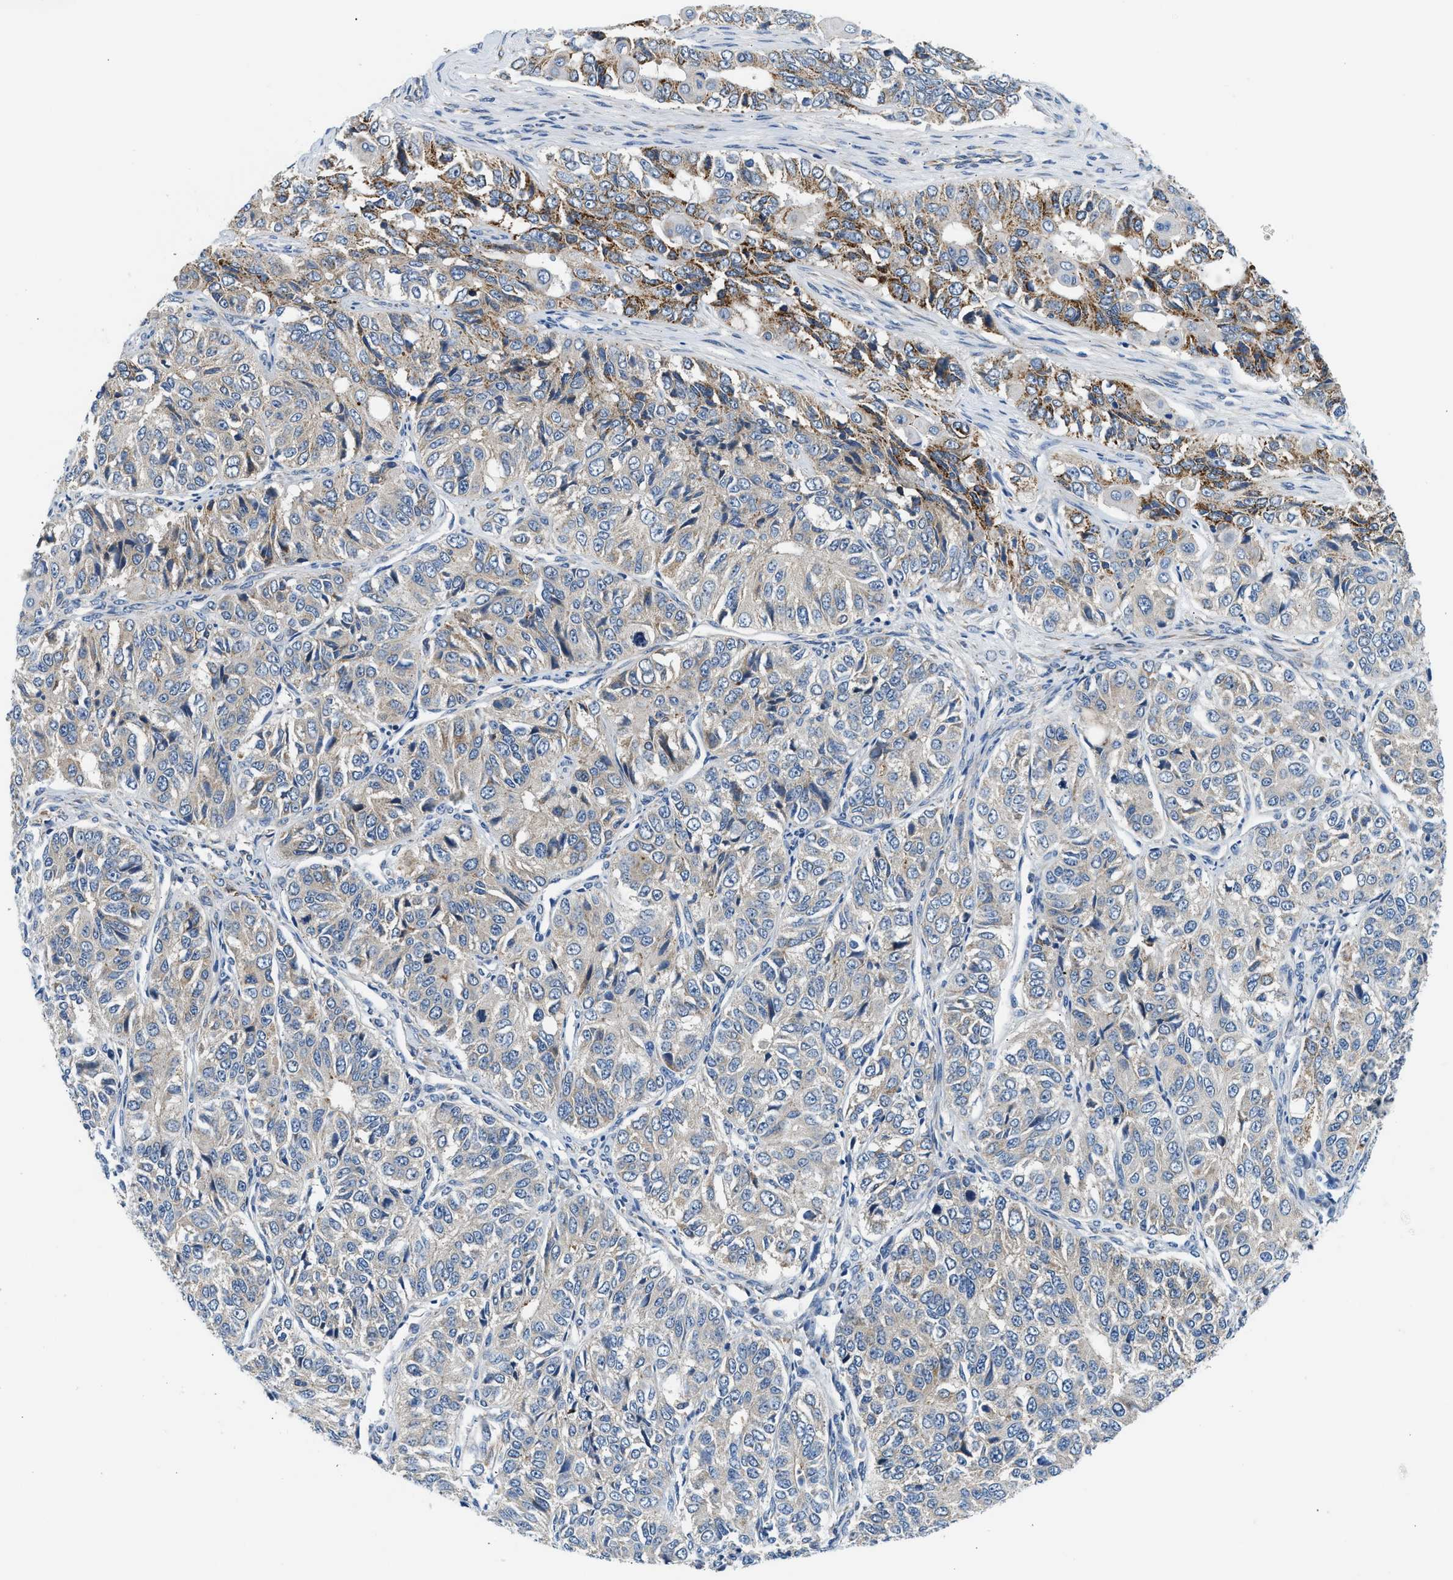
{"staining": {"intensity": "moderate", "quantity": "25%-75%", "location": "cytoplasmic/membranous"}, "tissue": "ovarian cancer", "cell_type": "Tumor cells", "image_type": "cancer", "snomed": [{"axis": "morphology", "description": "Carcinoma, endometroid"}, {"axis": "topography", "description": "Ovary"}], "caption": "Tumor cells exhibit moderate cytoplasmic/membranous staining in approximately 25%-75% of cells in ovarian cancer. (Brightfield microscopy of DAB IHC at high magnification).", "gene": "LPIN2", "patient": {"sex": "female", "age": 51}}